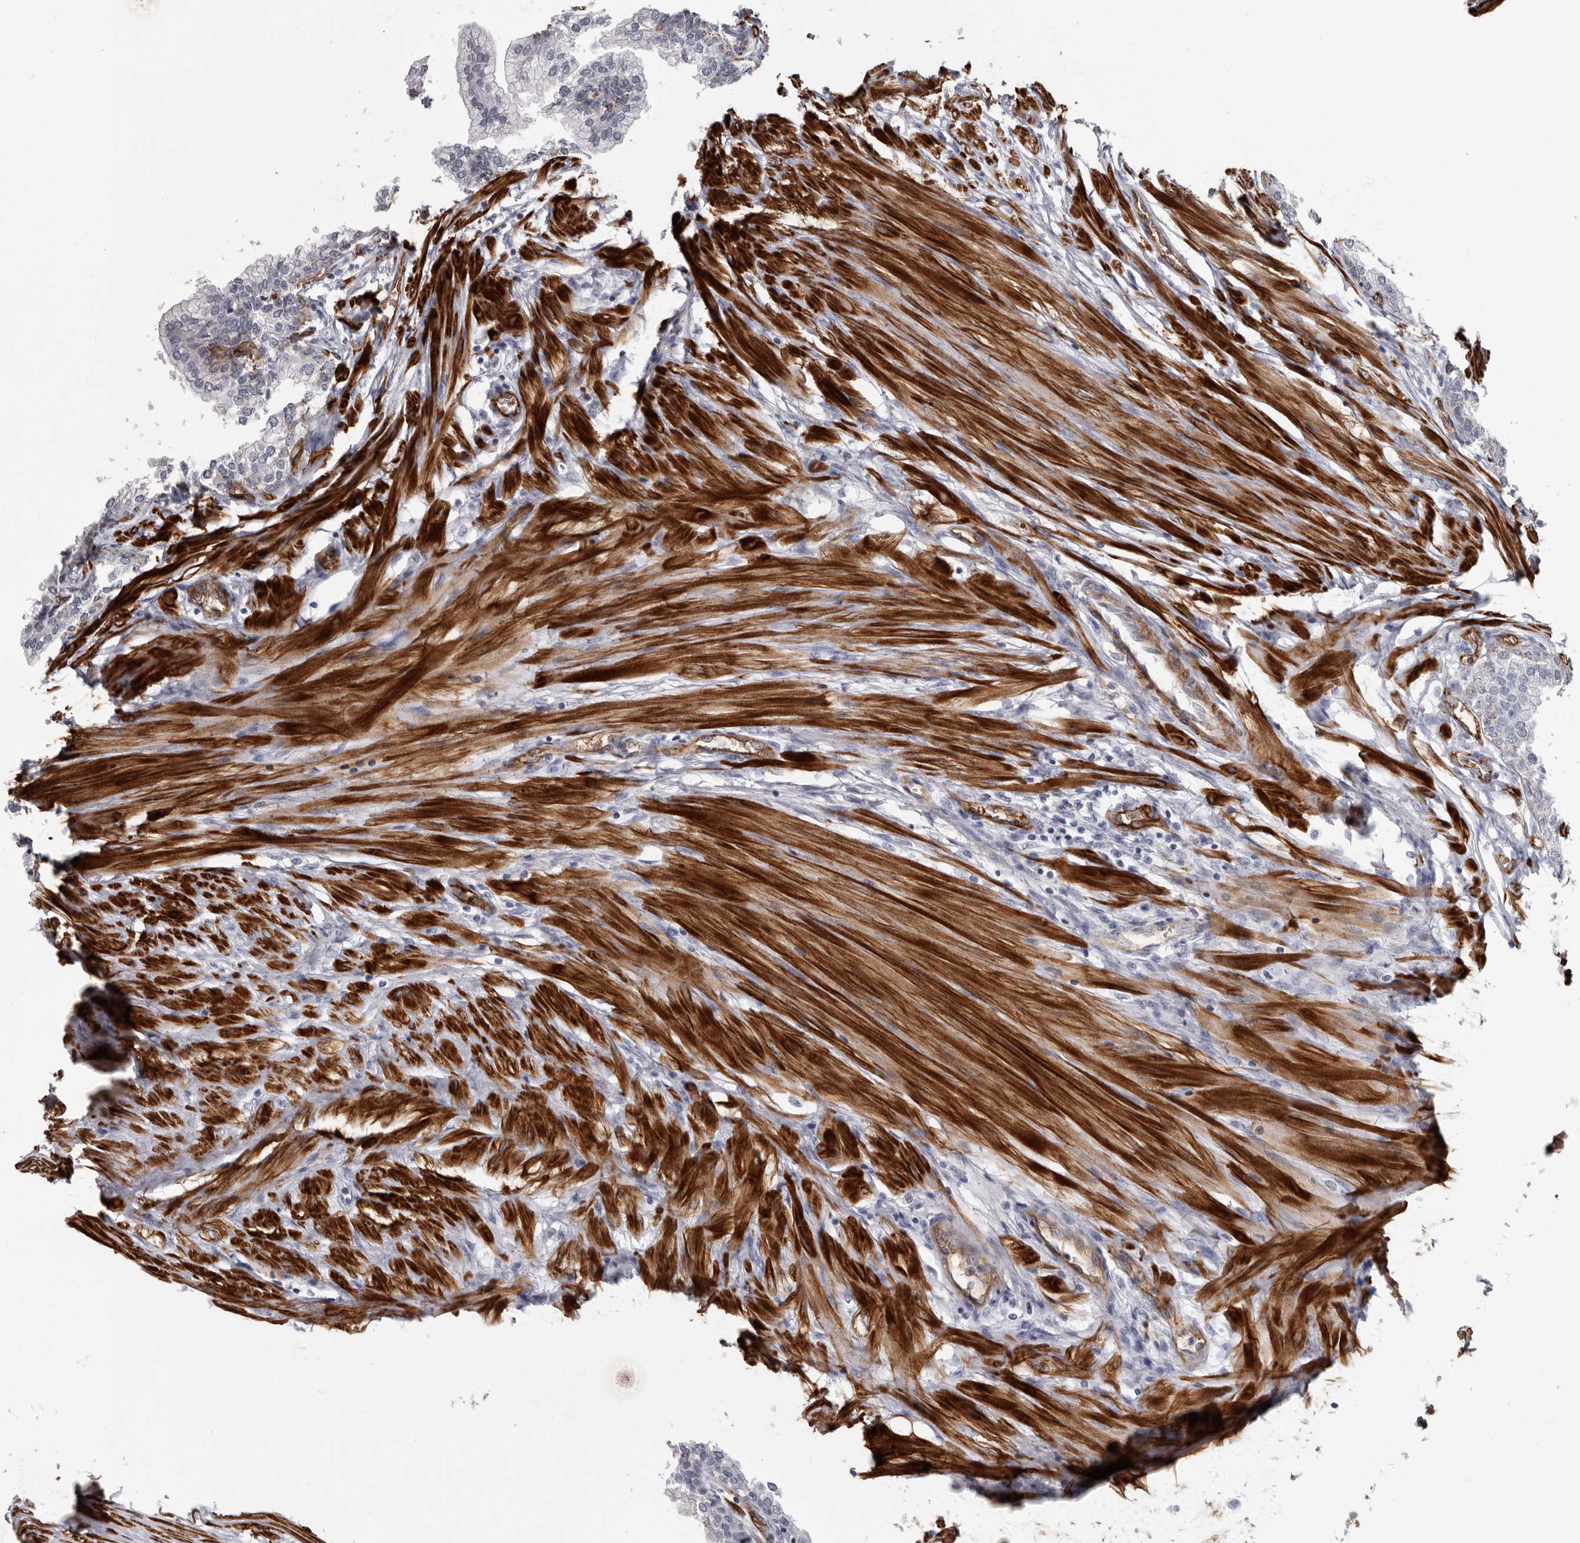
{"staining": {"intensity": "negative", "quantity": "none", "location": "none"}, "tissue": "prostate", "cell_type": "Glandular cells", "image_type": "normal", "snomed": [{"axis": "morphology", "description": "Normal tissue, NOS"}, {"axis": "morphology", "description": "Urothelial carcinoma, Low grade"}, {"axis": "topography", "description": "Urinary bladder"}, {"axis": "topography", "description": "Prostate"}], "caption": "DAB (3,3'-diaminobenzidine) immunohistochemical staining of unremarkable human prostate demonstrates no significant positivity in glandular cells.", "gene": "ADGRL4", "patient": {"sex": "male", "age": 60}}